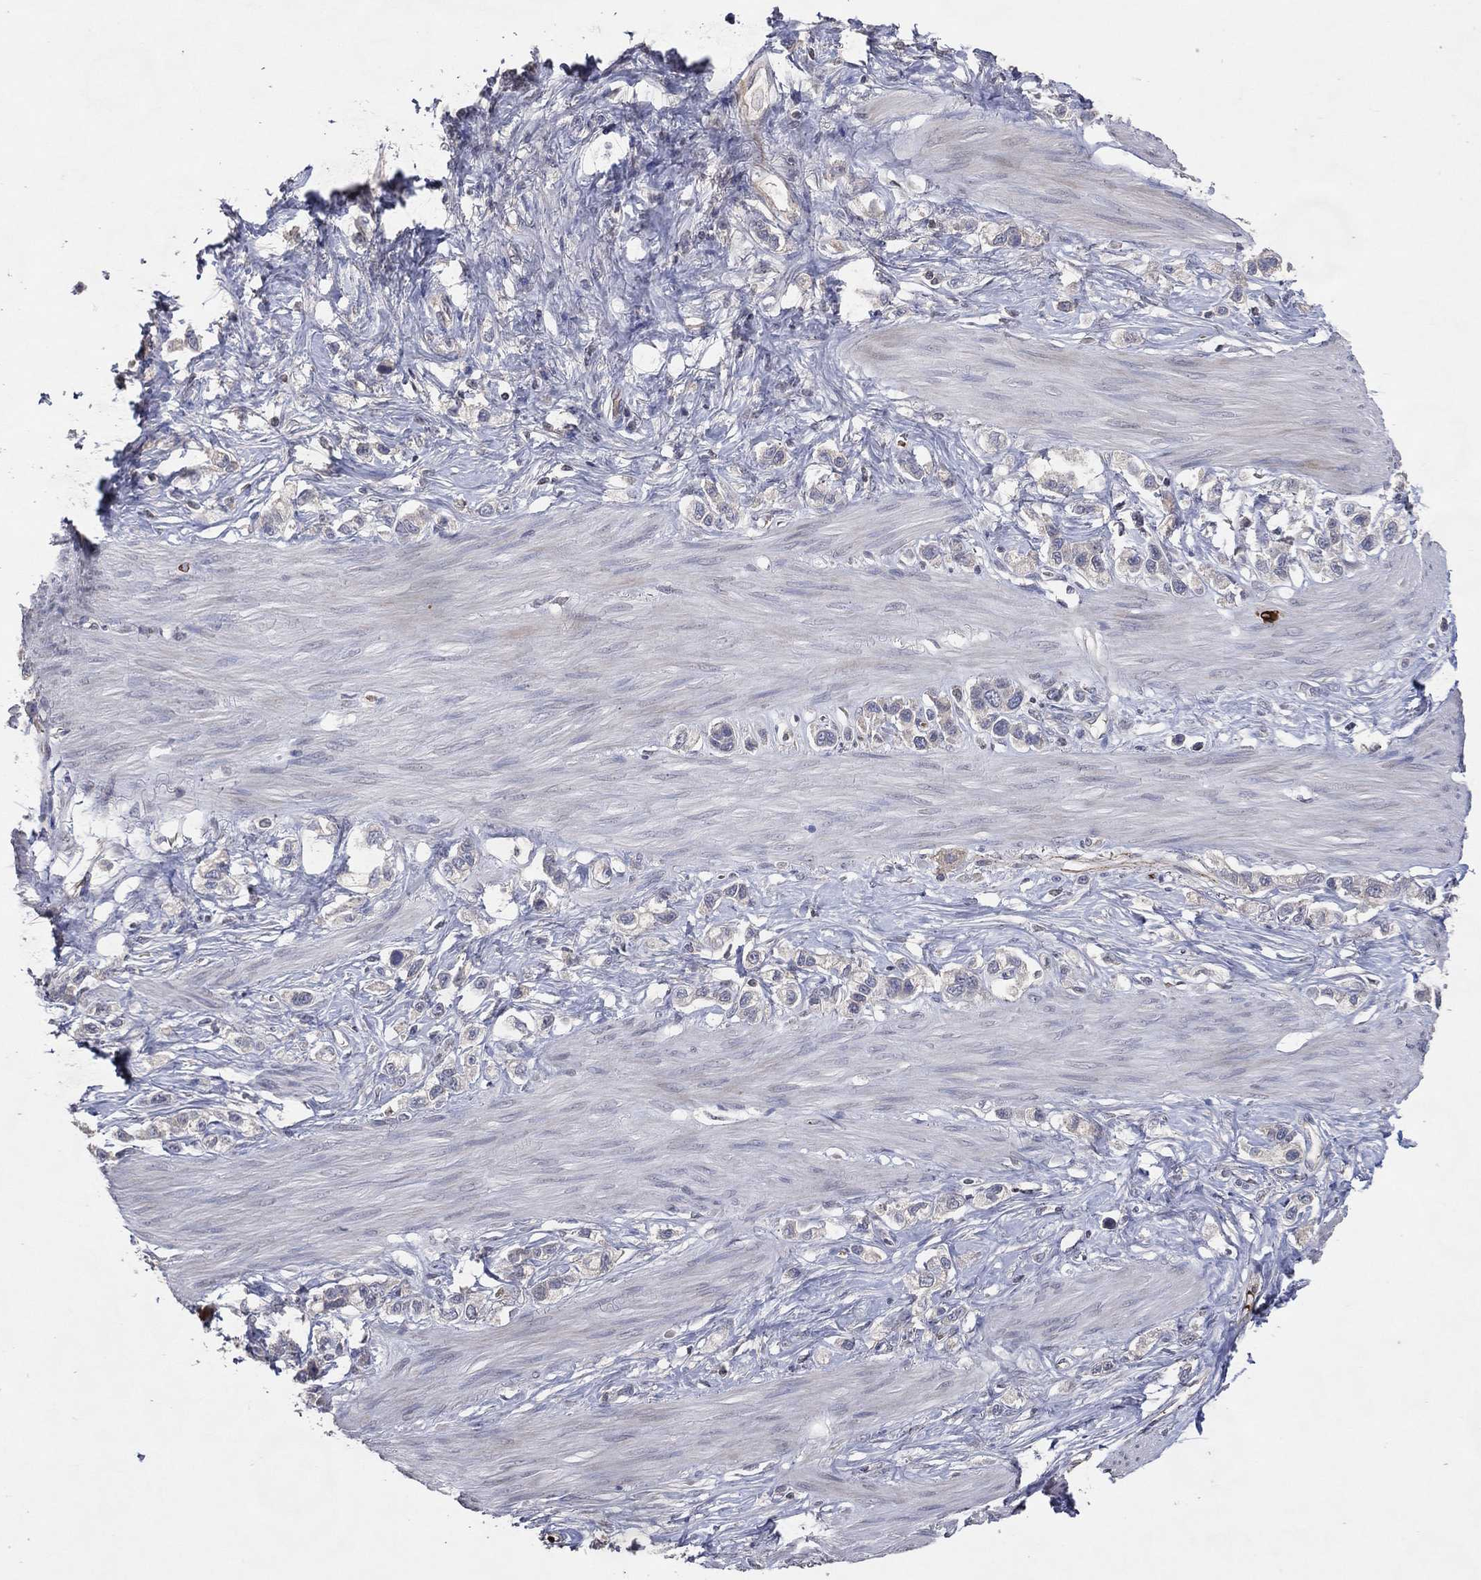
{"staining": {"intensity": "negative", "quantity": "none", "location": "none"}, "tissue": "stomach cancer", "cell_type": "Tumor cells", "image_type": "cancer", "snomed": [{"axis": "morphology", "description": "Normal tissue, NOS"}, {"axis": "morphology", "description": "Adenocarcinoma, NOS"}, {"axis": "morphology", "description": "Adenocarcinoma, High grade"}, {"axis": "topography", "description": "Stomach, upper"}, {"axis": "topography", "description": "Stomach"}], "caption": "This is an immunohistochemistry (IHC) photomicrograph of stomach cancer. There is no staining in tumor cells.", "gene": "DNAH7", "patient": {"sex": "female", "age": 65}}